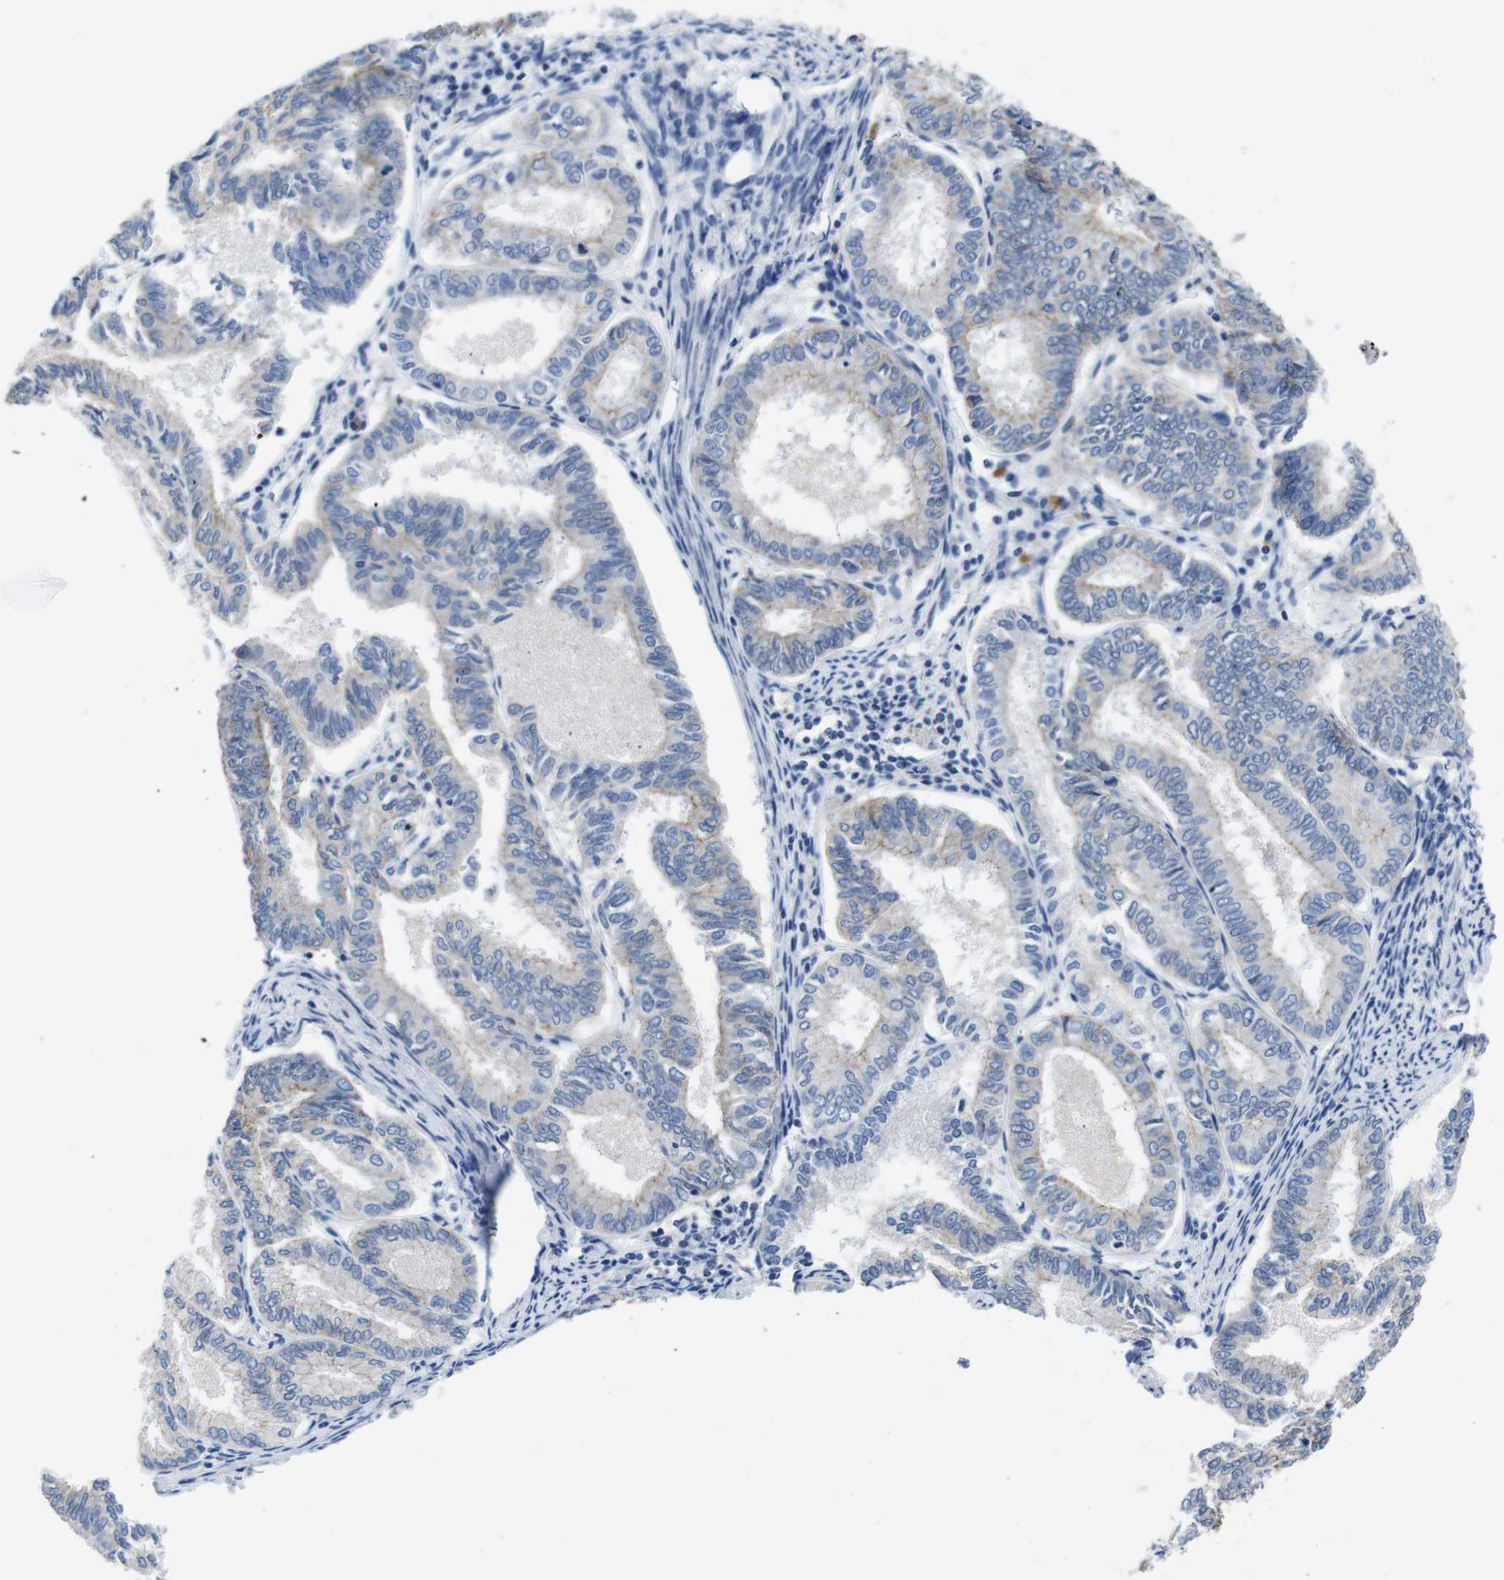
{"staining": {"intensity": "moderate", "quantity": "<25%", "location": "cytoplasmic/membranous"}, "tissue": "endometrial cancer", "cell_type": "Tumor cells", "image_type": "cancer", "snomed": [{"axis": "morphology", "description": "Adenocarcinoma, NOS"}, {"axis": "topography", "description": "Endometrium"}], "caption": "Approximately <25% of tumor cells in human endometrial cancer (adenocarcinoma) show moderate cytoplasmic/membranous protein positivity as visualized by brown immunohistochemical staining.", "gene": "SCRIB", "patient": {"sex": "female", "age": 86}}